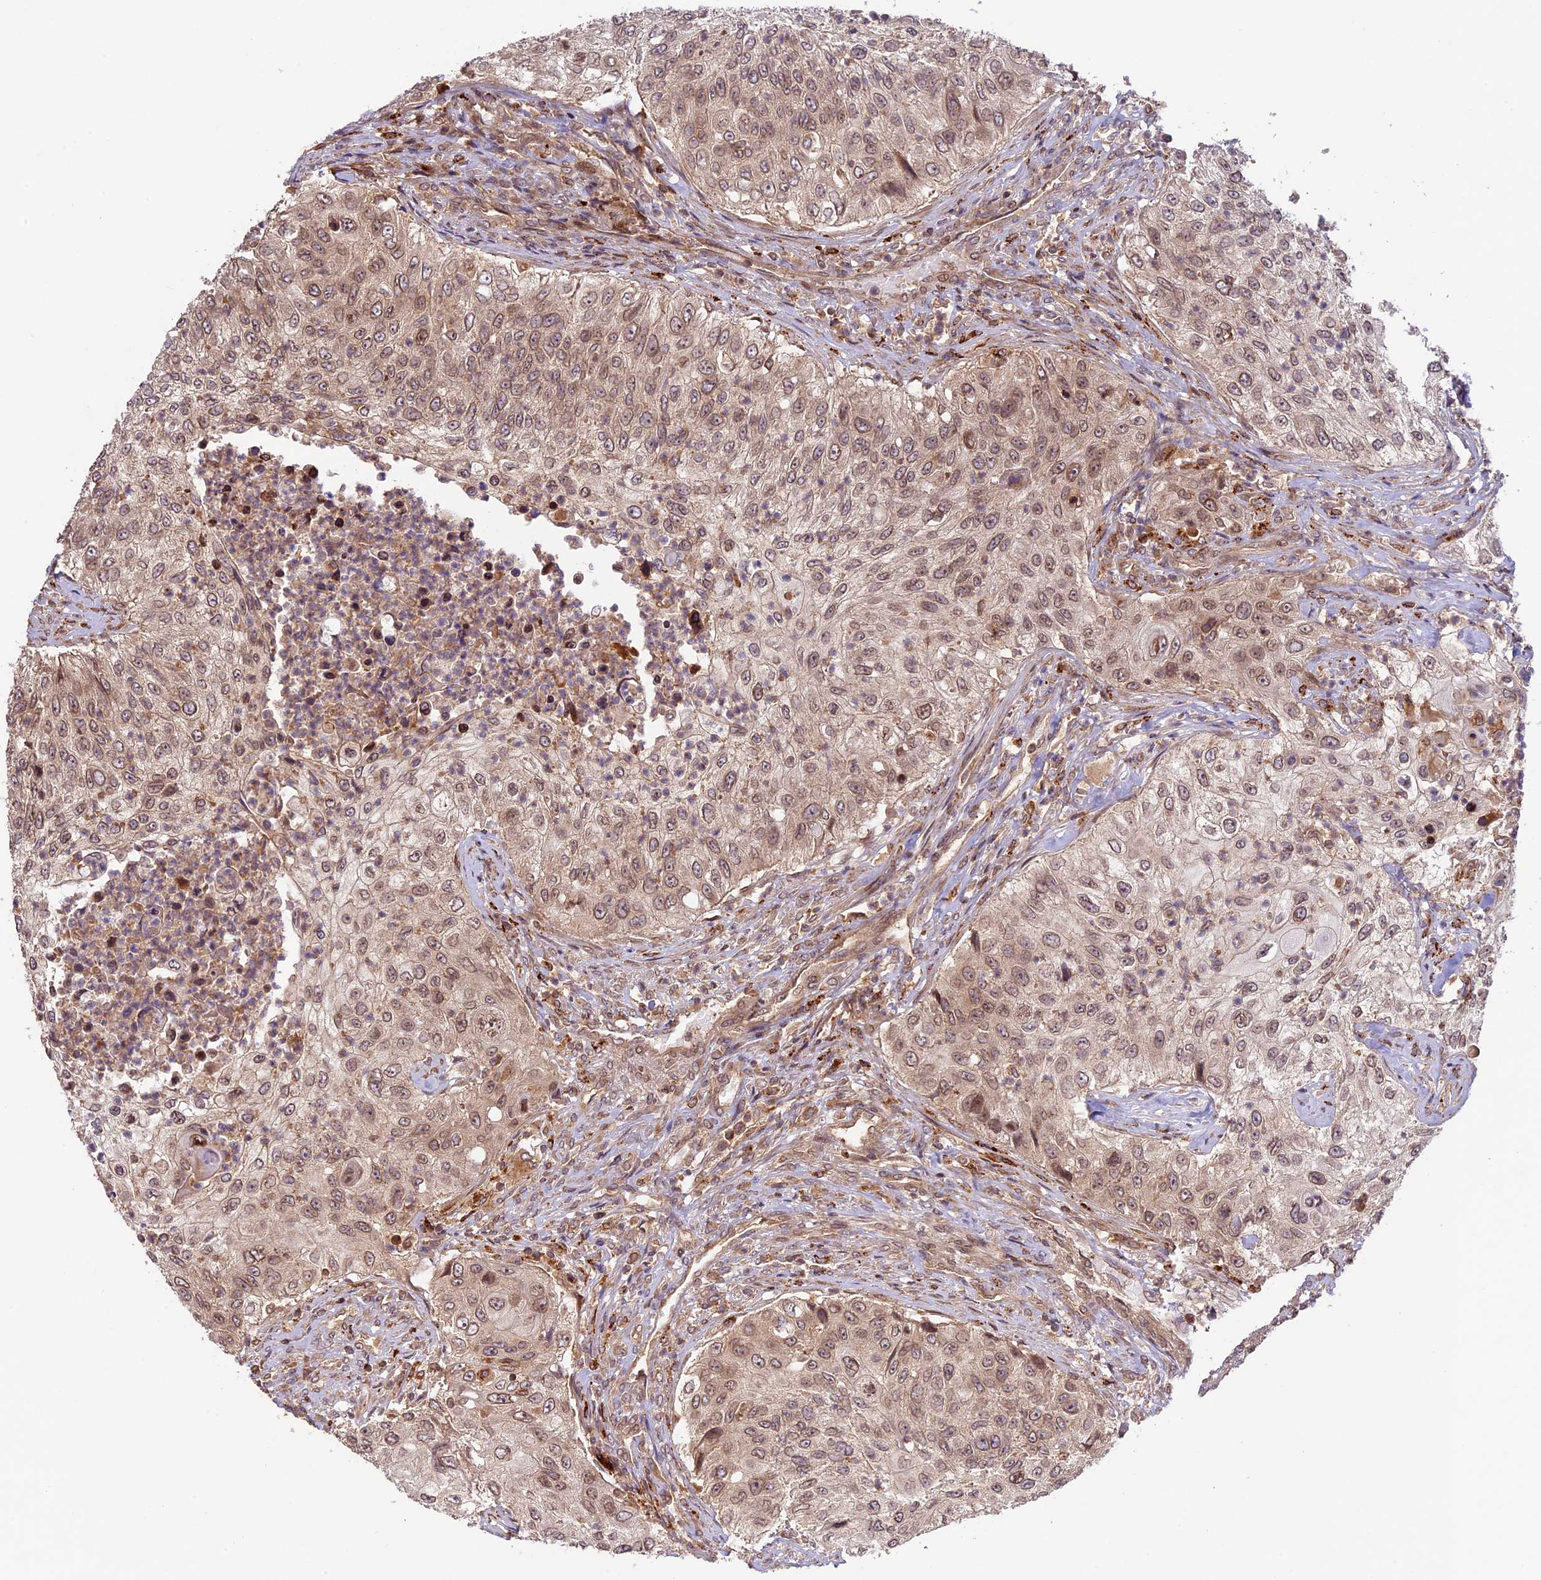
{"staining": {"intensity": "moderate", "quantity": "25%-75%", "location": "cytoplasmic/membranous,nuclear"}, "tissue": "urothelial cancer", "cell_type": "Tumor cells", "image_type": "cancer", "snomed": [{"axis": "morphology", "description": "Urothelial carcinoma, High grade"}, {"axis": "topography", "description": "Urinary bladder"}], "caption": "Immunohistochemistry (IHC) micrograph of urothelial cancer stained for a protein (brown), which shows medium levels of moderate cytoplasmic/membranous and nuclear expression in about 25%-75% of tumor cells.", "gene": "DGKH", "patient": {"sex": "female", "age": 60}}